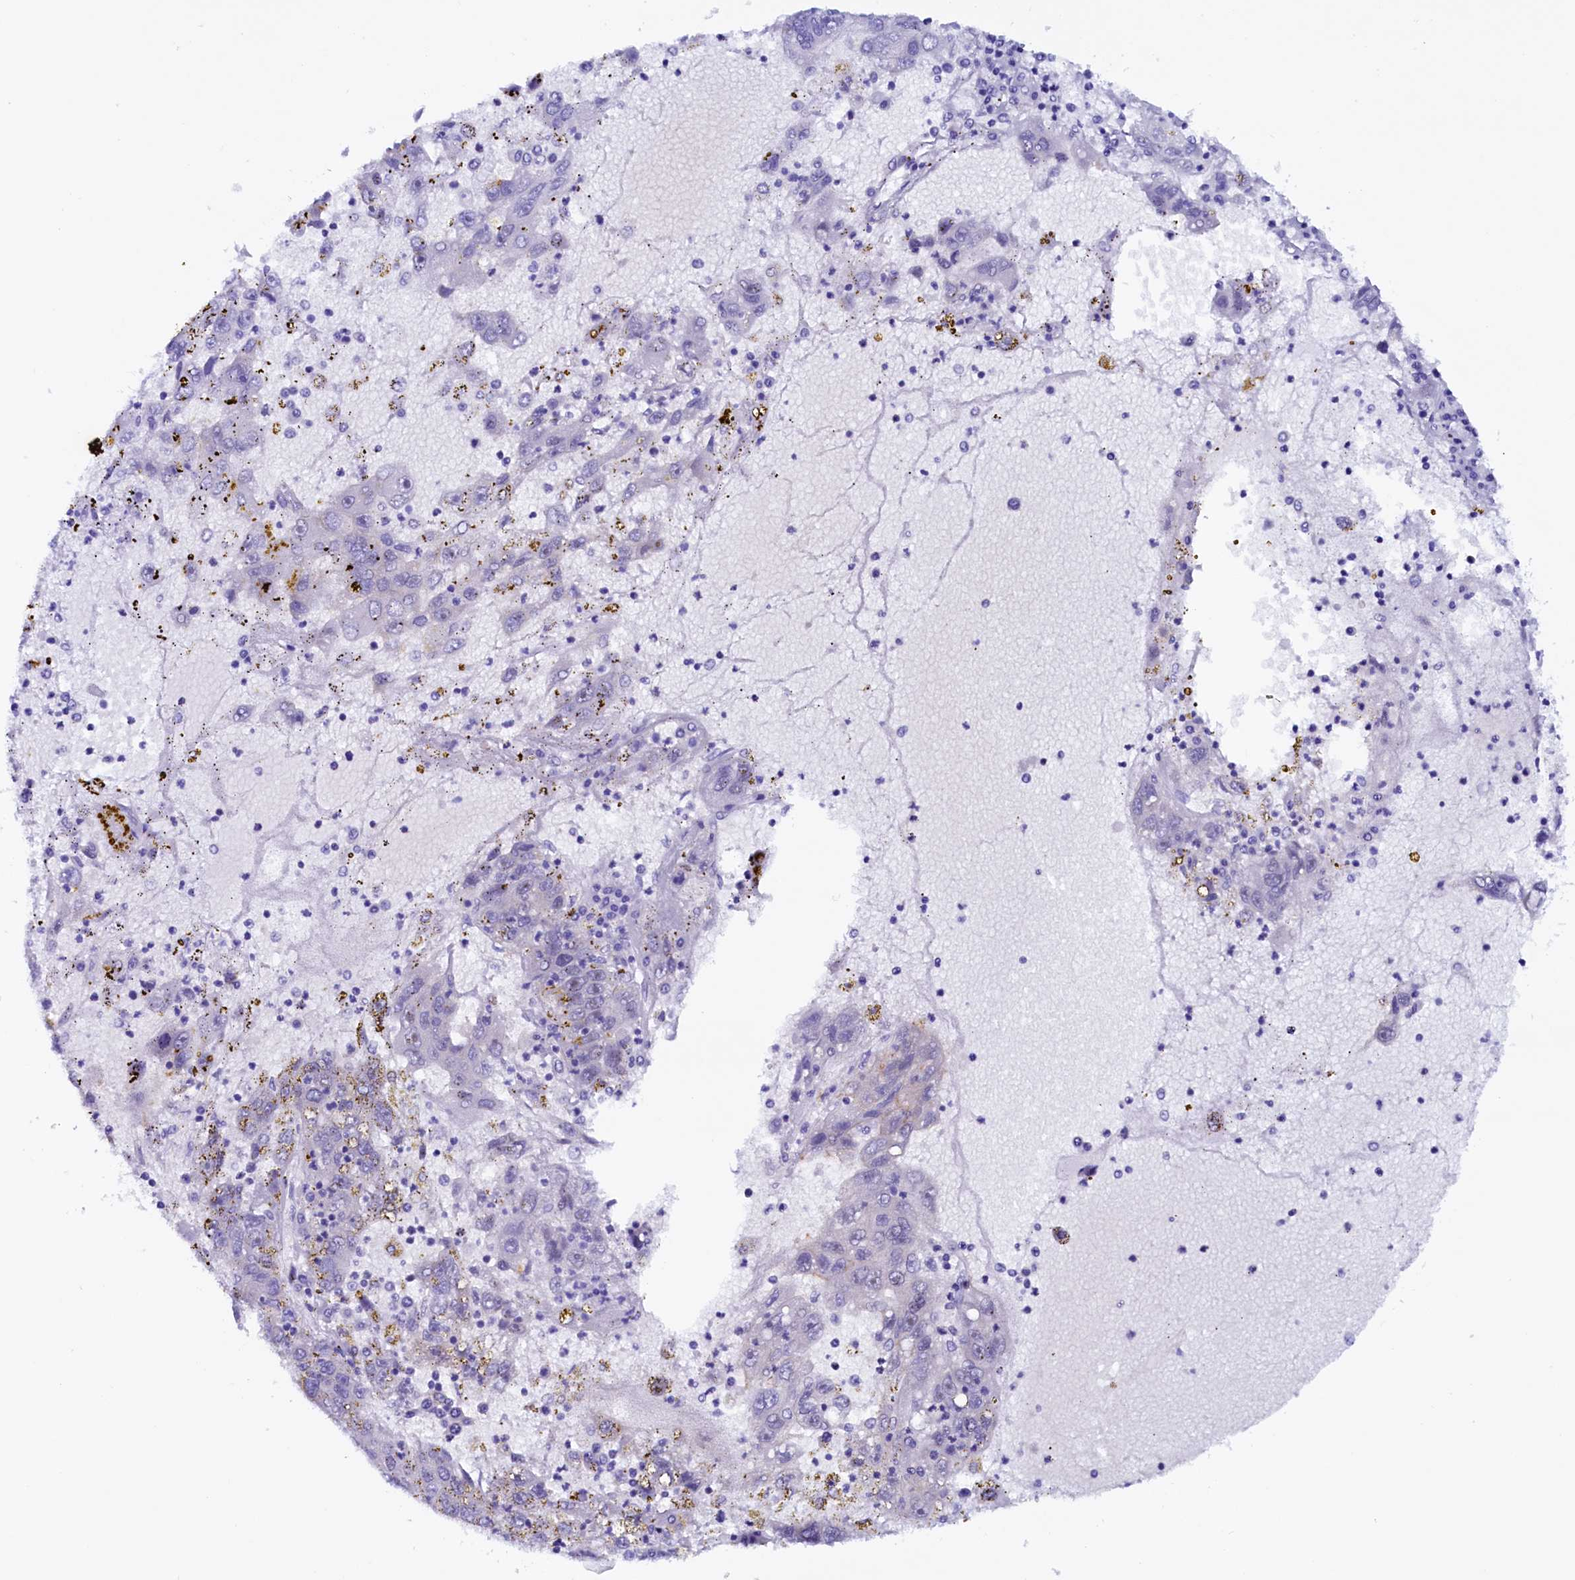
{"staining": {"intensity": "negative", "quantity": "none", "location": "none"}, "tissue": "liver cancer", "cell_type": "Tumor cells", "image_type": "cancer", "snomed": [{"axis": "morphology", "description": "Carcinoma, Hepatocellular, NOS"}, {"axis": "topography", "description": "Liver"}], "caption": "Histopathology image shows no significant protein expression in tumor cells of liver cancer (hepatocellular carcinoma).", "gene": "PACSIN3", "patient": {"sex": "male", "age": 49}}